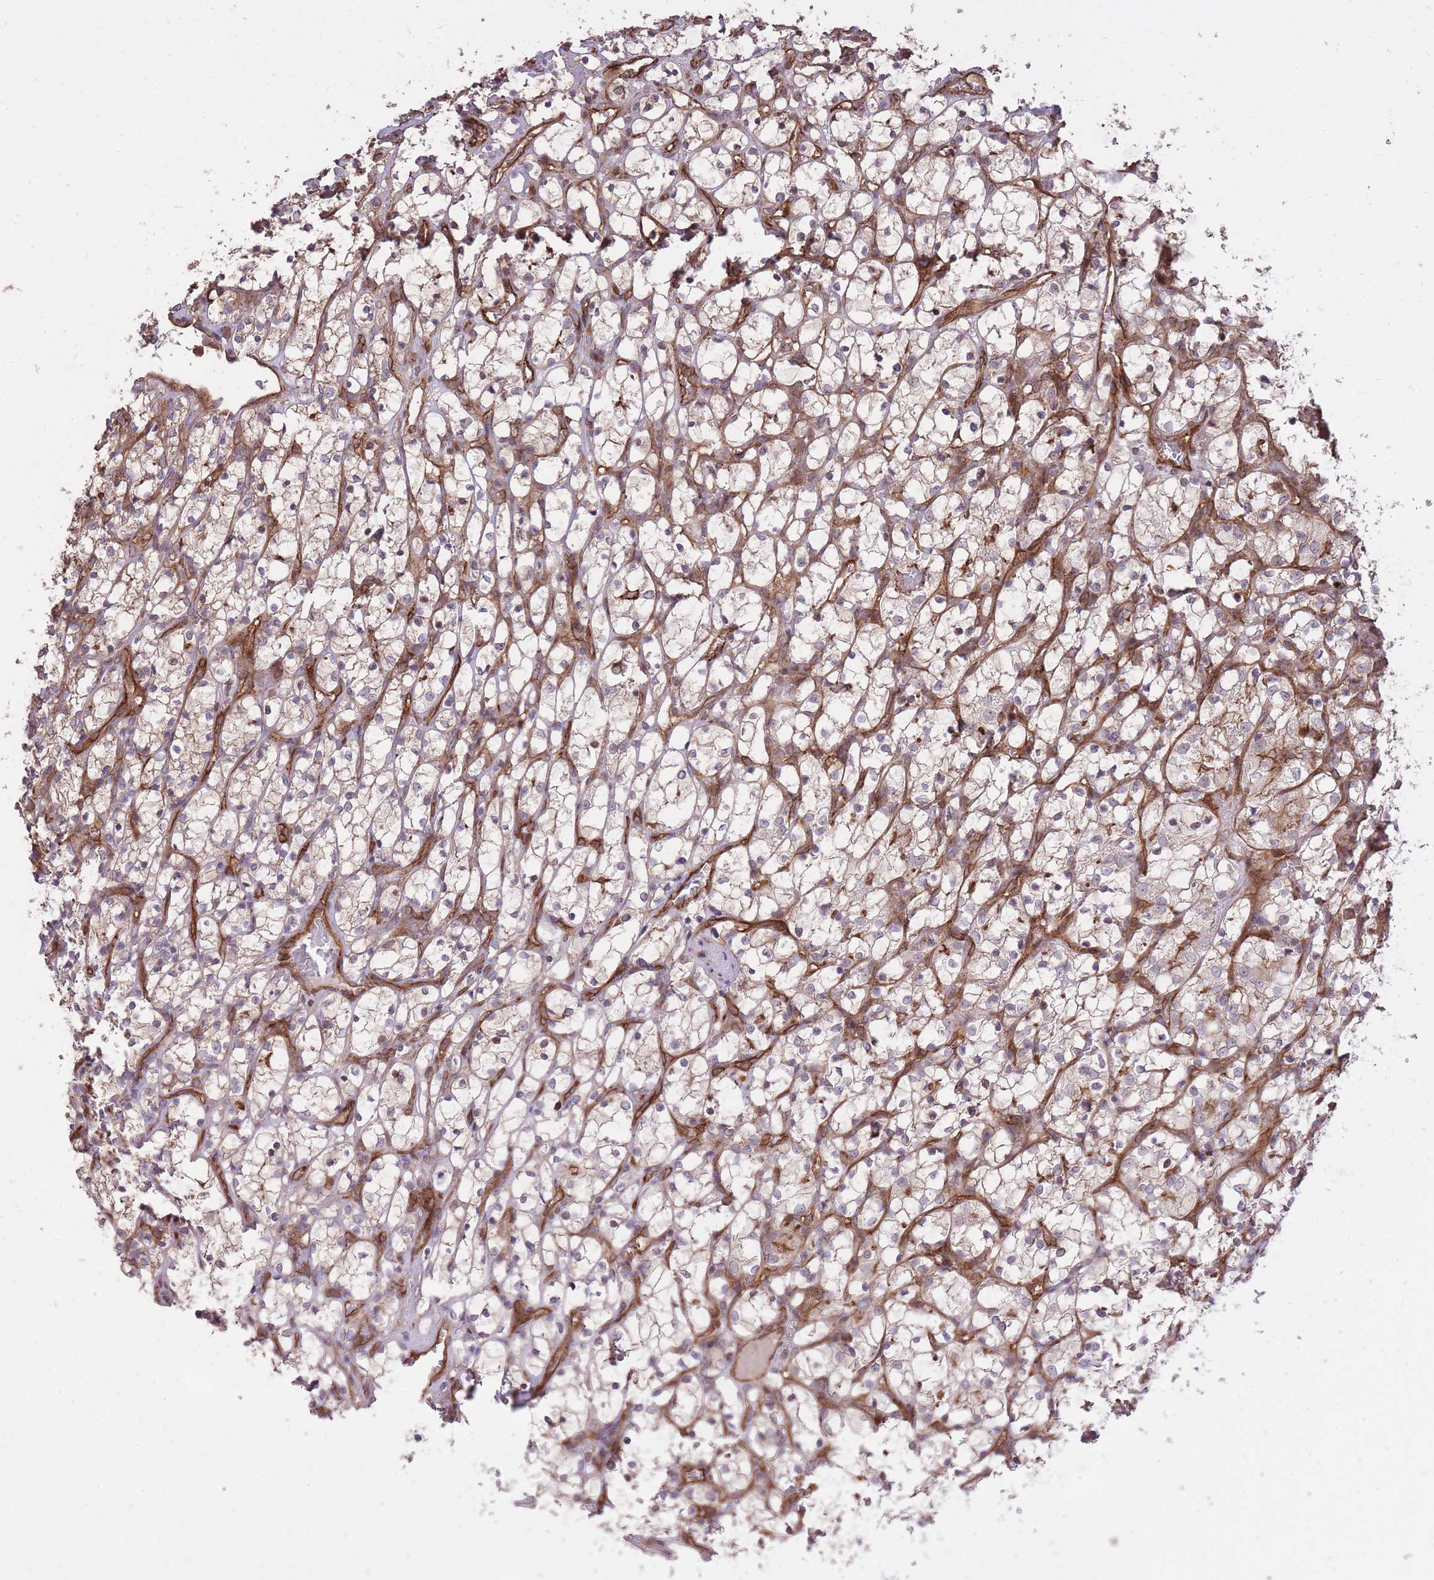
{"staining": {"intensity": "strong", "quantity": "<25%", "location": "cytoplasmic/membranous"}, "tissue": "renal cancer", "cell_type": "Tumor cells", "image_type": "cancer", "snomed": [{"axis": "morphology", "description": "Adenocarcinoma, NOS"}, {"axis": "topography", "description": "Kidney"}], "caption": "Protein expression by immunohistochemistry demonstrates strong cytoplasmic/membranous staining in about <25% of tumor cells in renal adenocarcinoma.", "gene": "PLD1", "patient": {"sex": "female", "age": 69}}